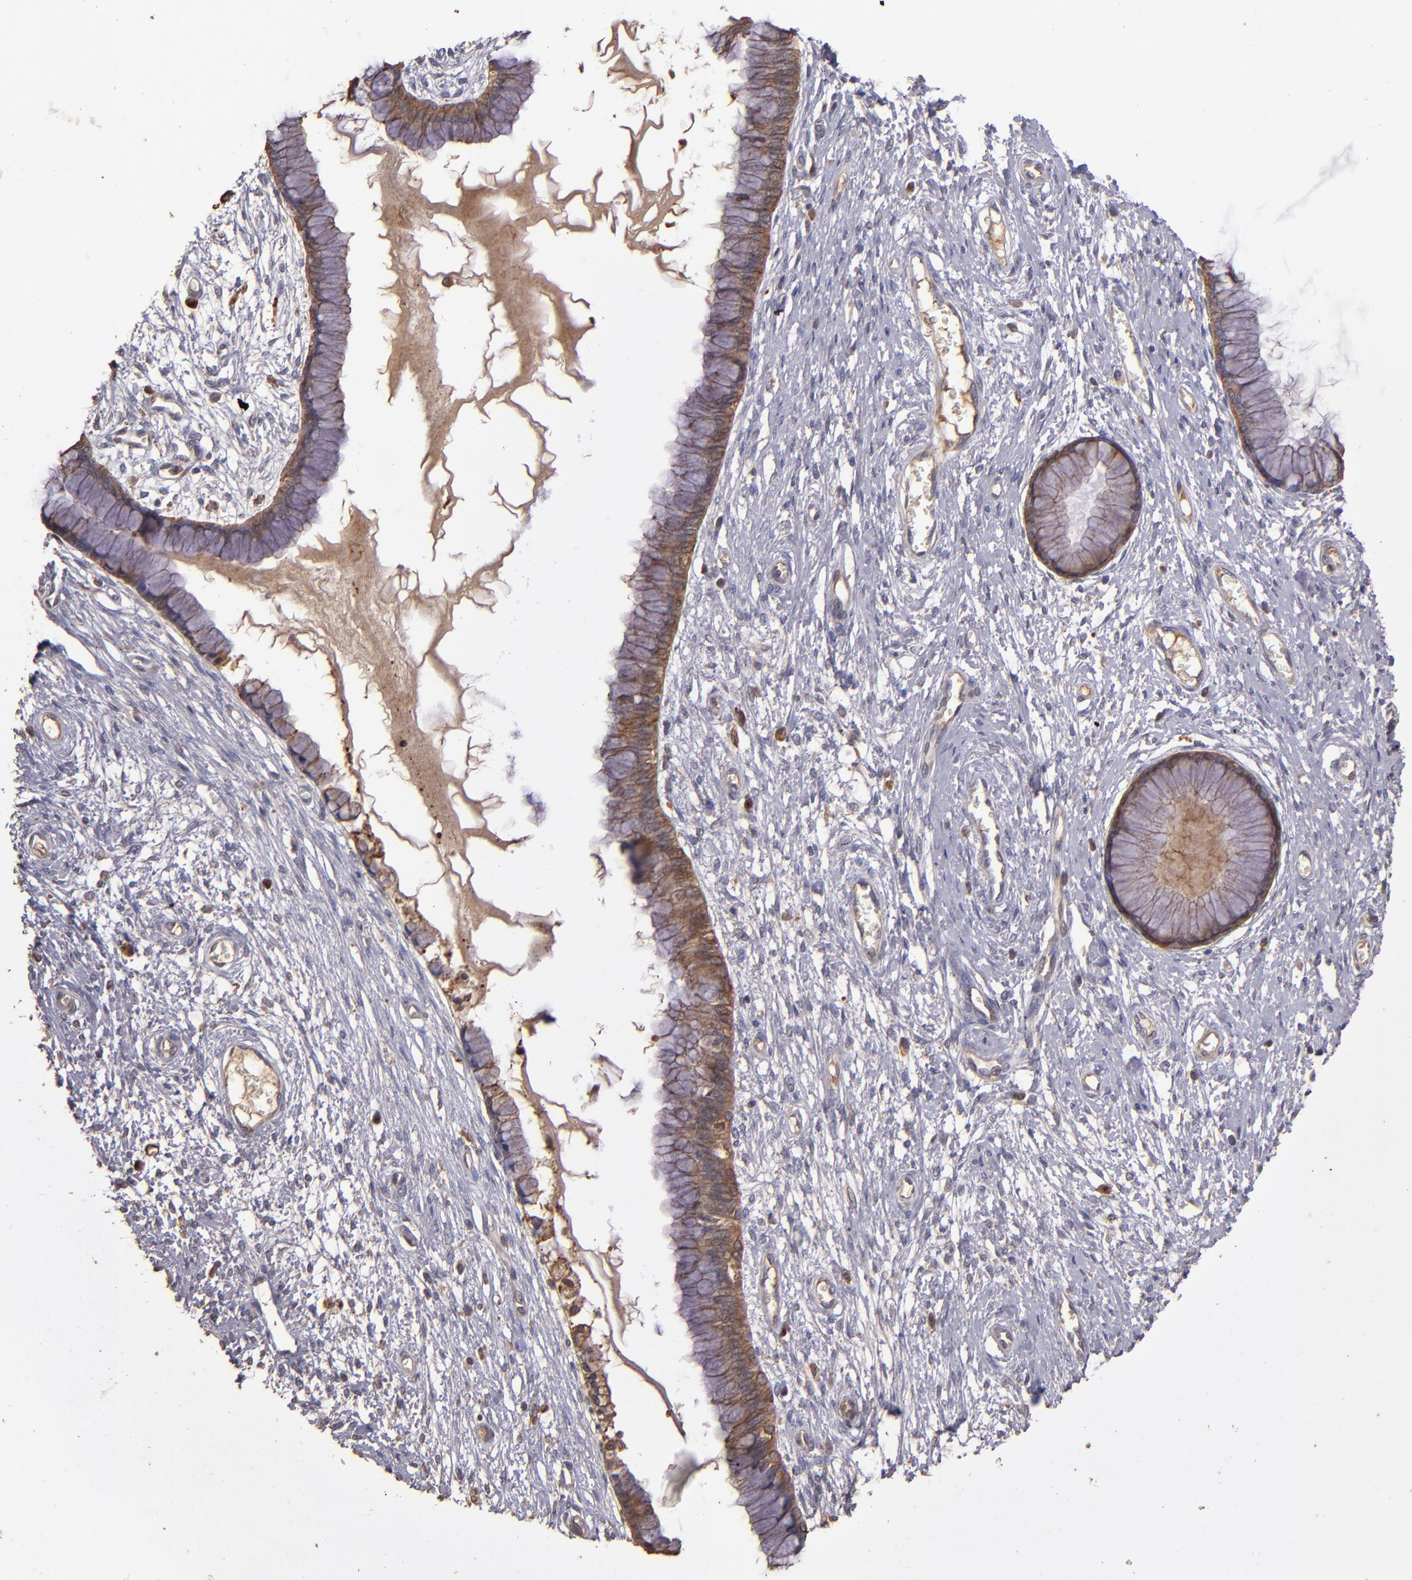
{"staining": {"intensity": "moderate", "quantity": ">75%", "location": "cytoplasmic/membranous"}, "tissue": "cervix", "cell_type": "Glandular cells", "image_type": "normal", "snomed": [{"axis": "morphology", "description": "Normal tissue, NOS"}, {"axis": "topography", "description": "Cervix"}], "caption": "A high-resolution image shows immunohistochemistry staining of normal cervix, which displays moderate cytoplasmic/membranous expression in approximately >75% of glandular cells.", "gene": "SRRD", "patient": {"sex": "female", "age": 55}}